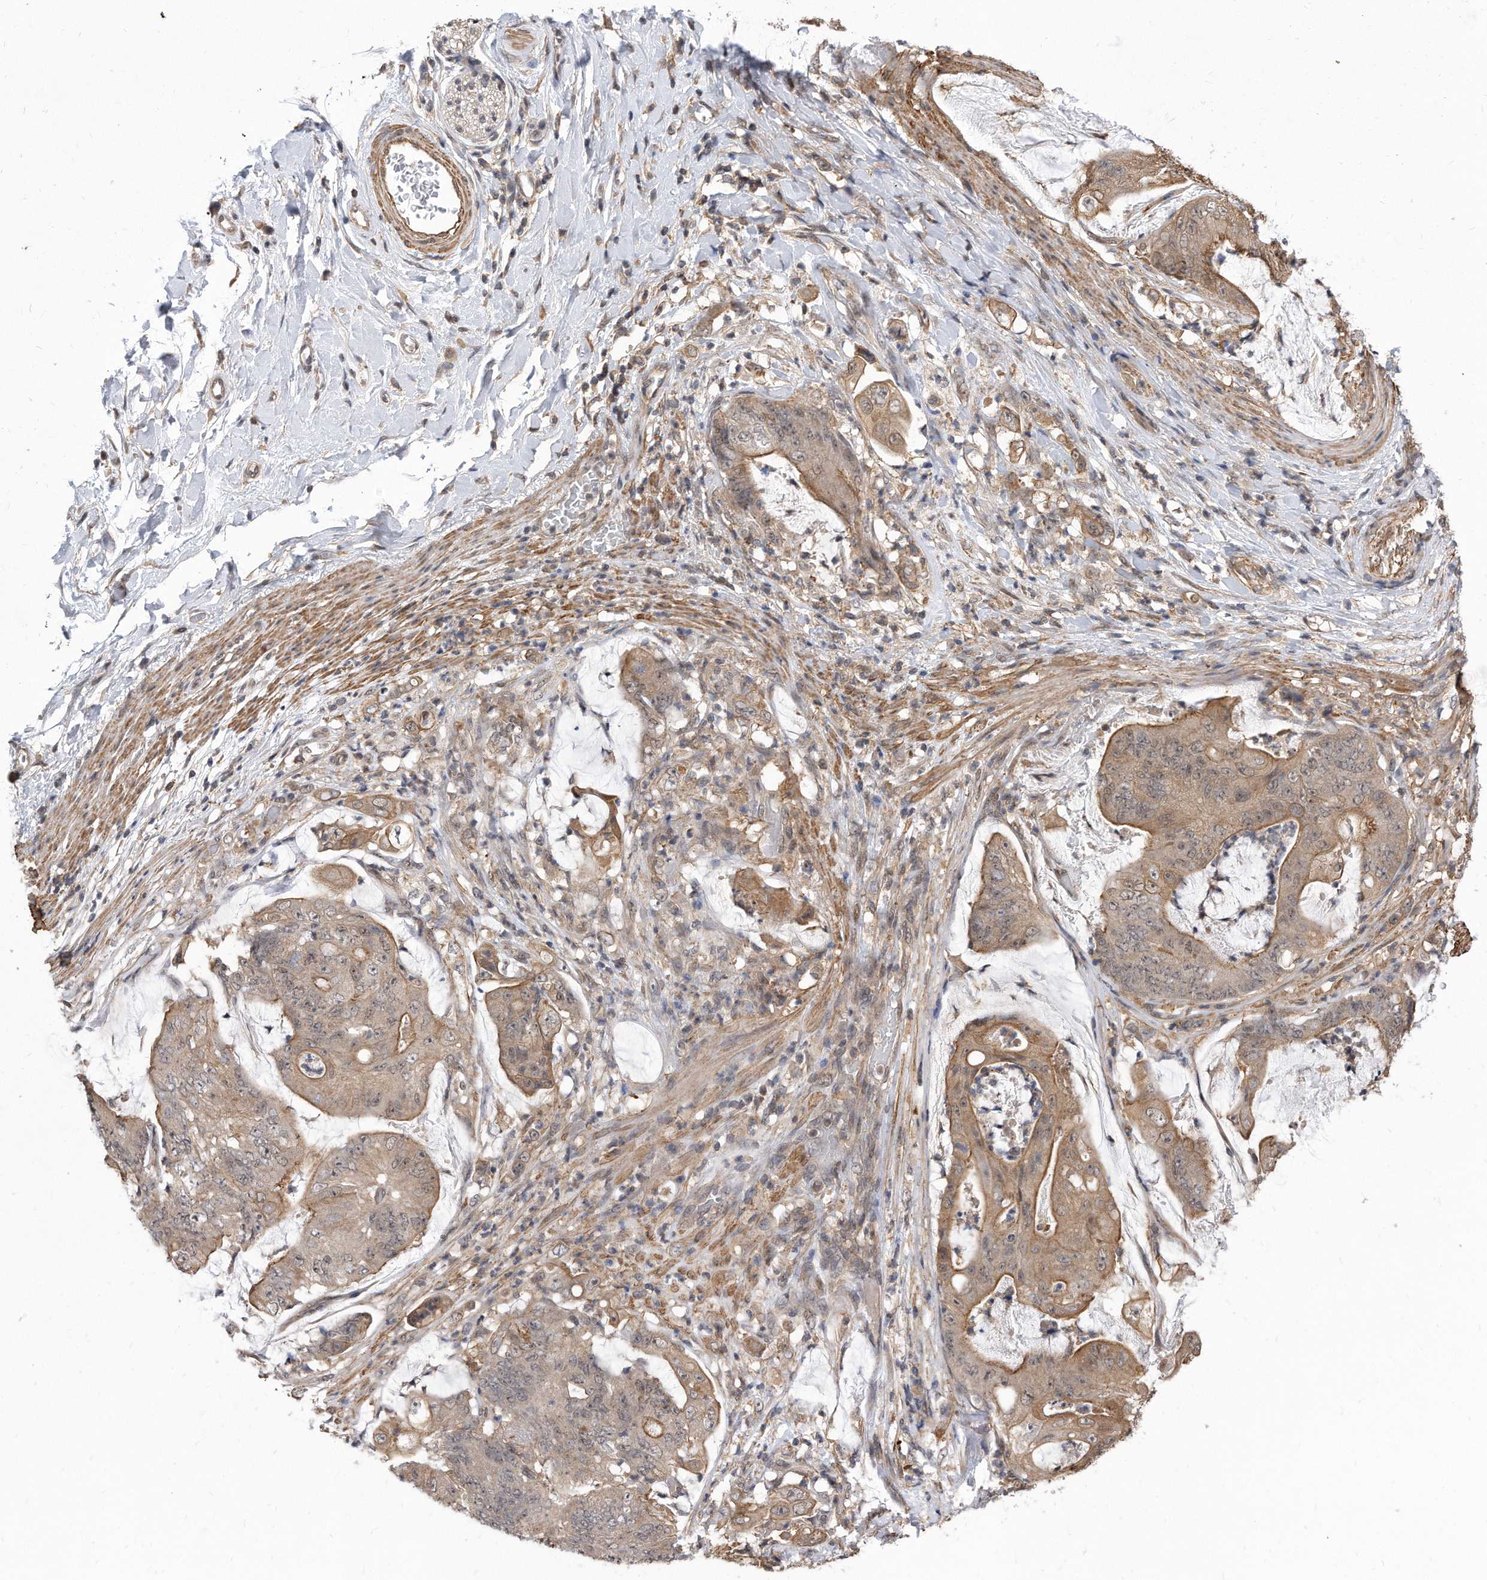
{"staining": {"intensity": "moderate", "quantity": ">75%", "location": "cytoplasmic/membranous,nuclear"}, "tissue": "stomach cancer", "cell_type": "Tumor cells", "image_type": "cancer", "snomed": [{"axis": "morphology", "description": "Adenocarcinoma, NOS"}, {"axis": "topography", "description": "Stomach"}], "caption": "This is a photomicrograph of immunohistochemistry (IHC) staining of adenocarcinoma (stomach), which shows moderate expression in the cytoplasmic/membranous and nuclear of tumor cells.", "gene": "TCP1", "patient": {"sex": "female", "age": 73}}